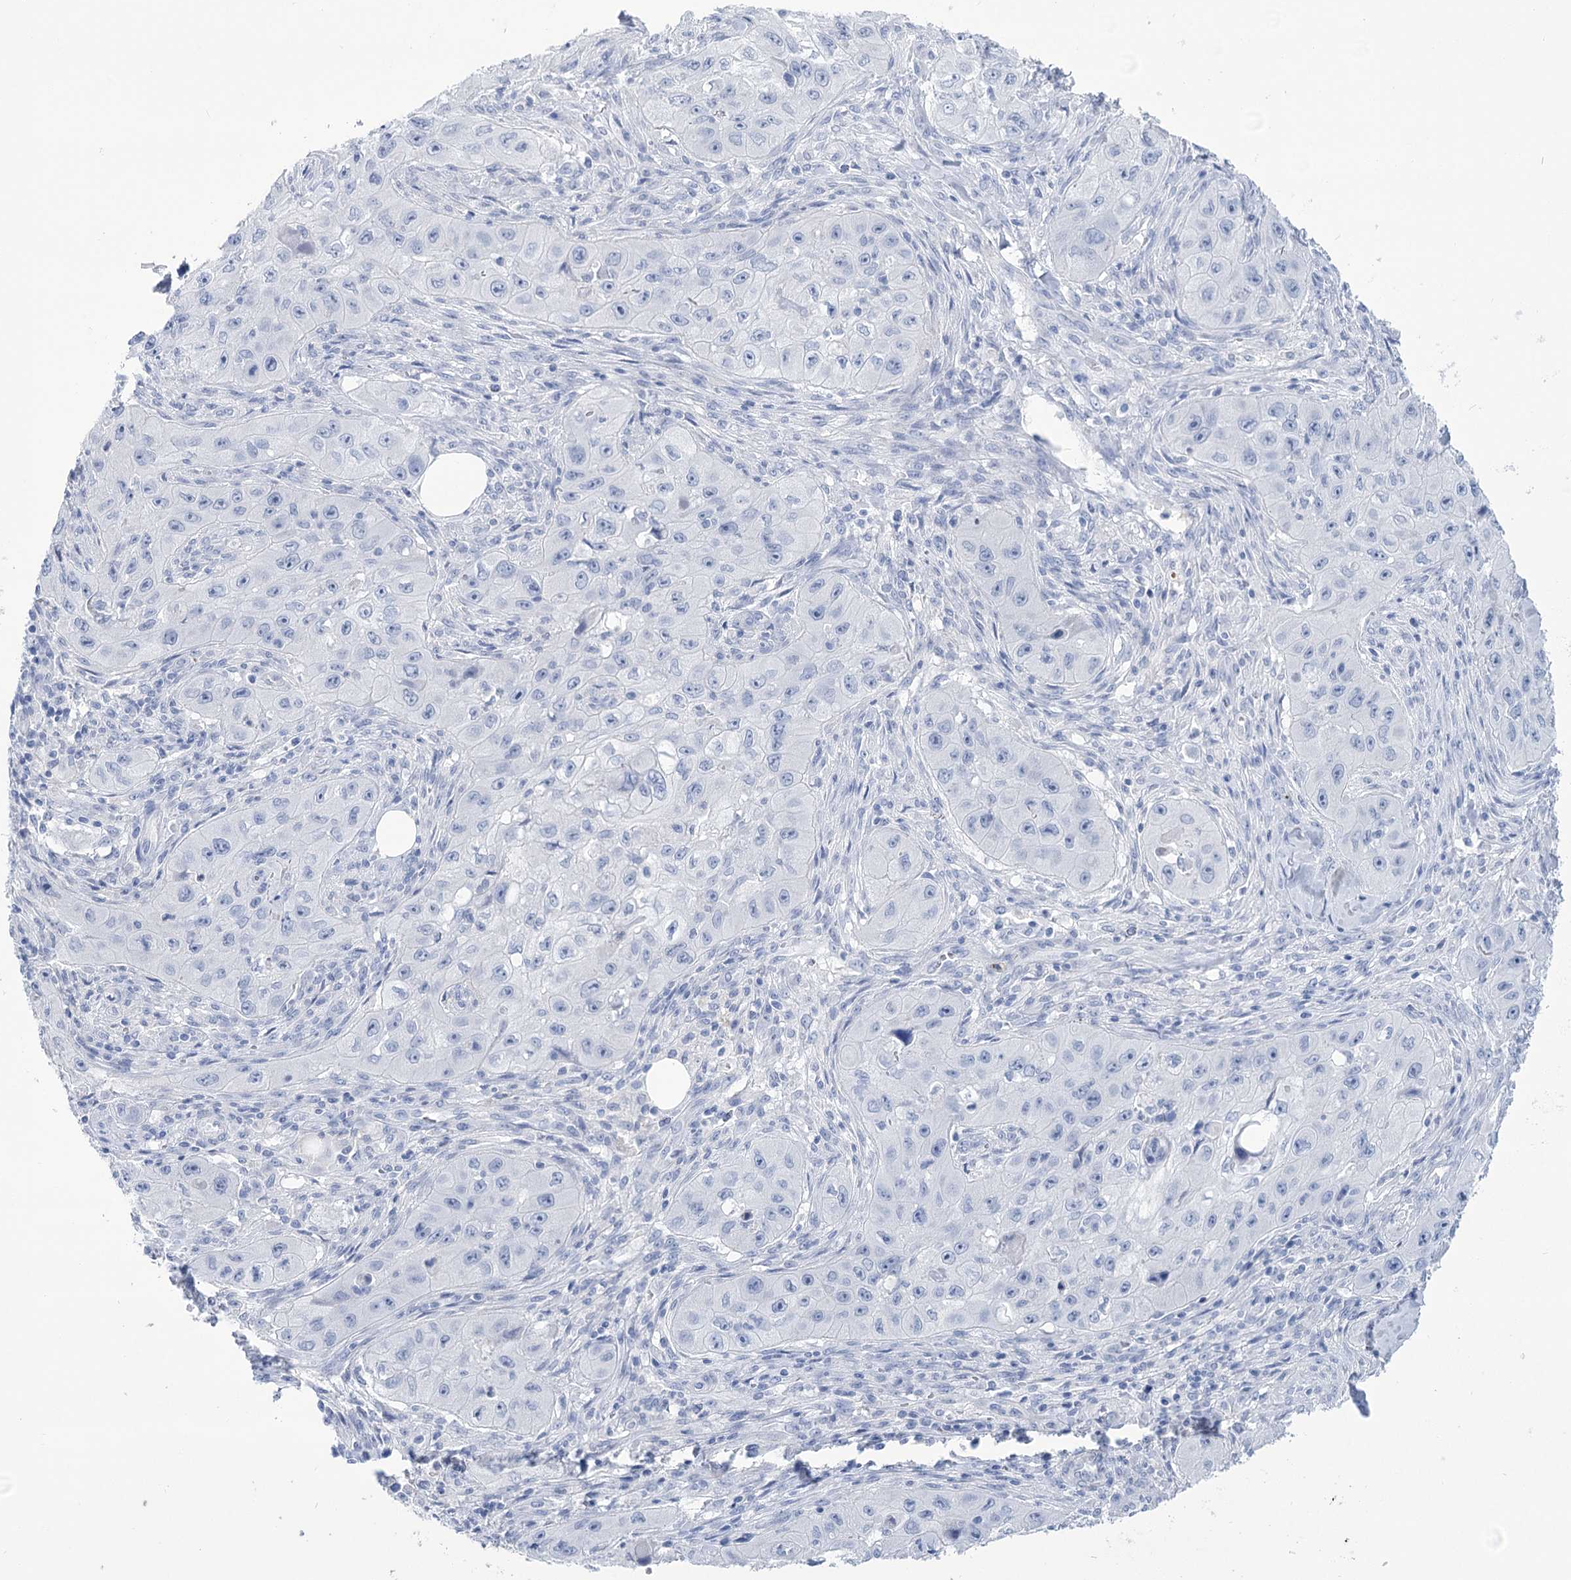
{"staining": {"intensity": "negative", "quantity": "none", "location": "none"}, "tissue": "skin cancer", "cell_type": "Tumor cells", "image_type": "cancer", "snomed": [{"axis": "morphology", "description": "Squamous cell carcinoma, NOS"}, {"axis": "topography", "description": "Skin"}, {"axis": "topography", "description": "Subcutis"}], "caption": "There is no significant staining in tumor cells of squamous cell carcinoma (skin).", "gene": "PBLD", "patient": {"sex": "male", "age": 73}}